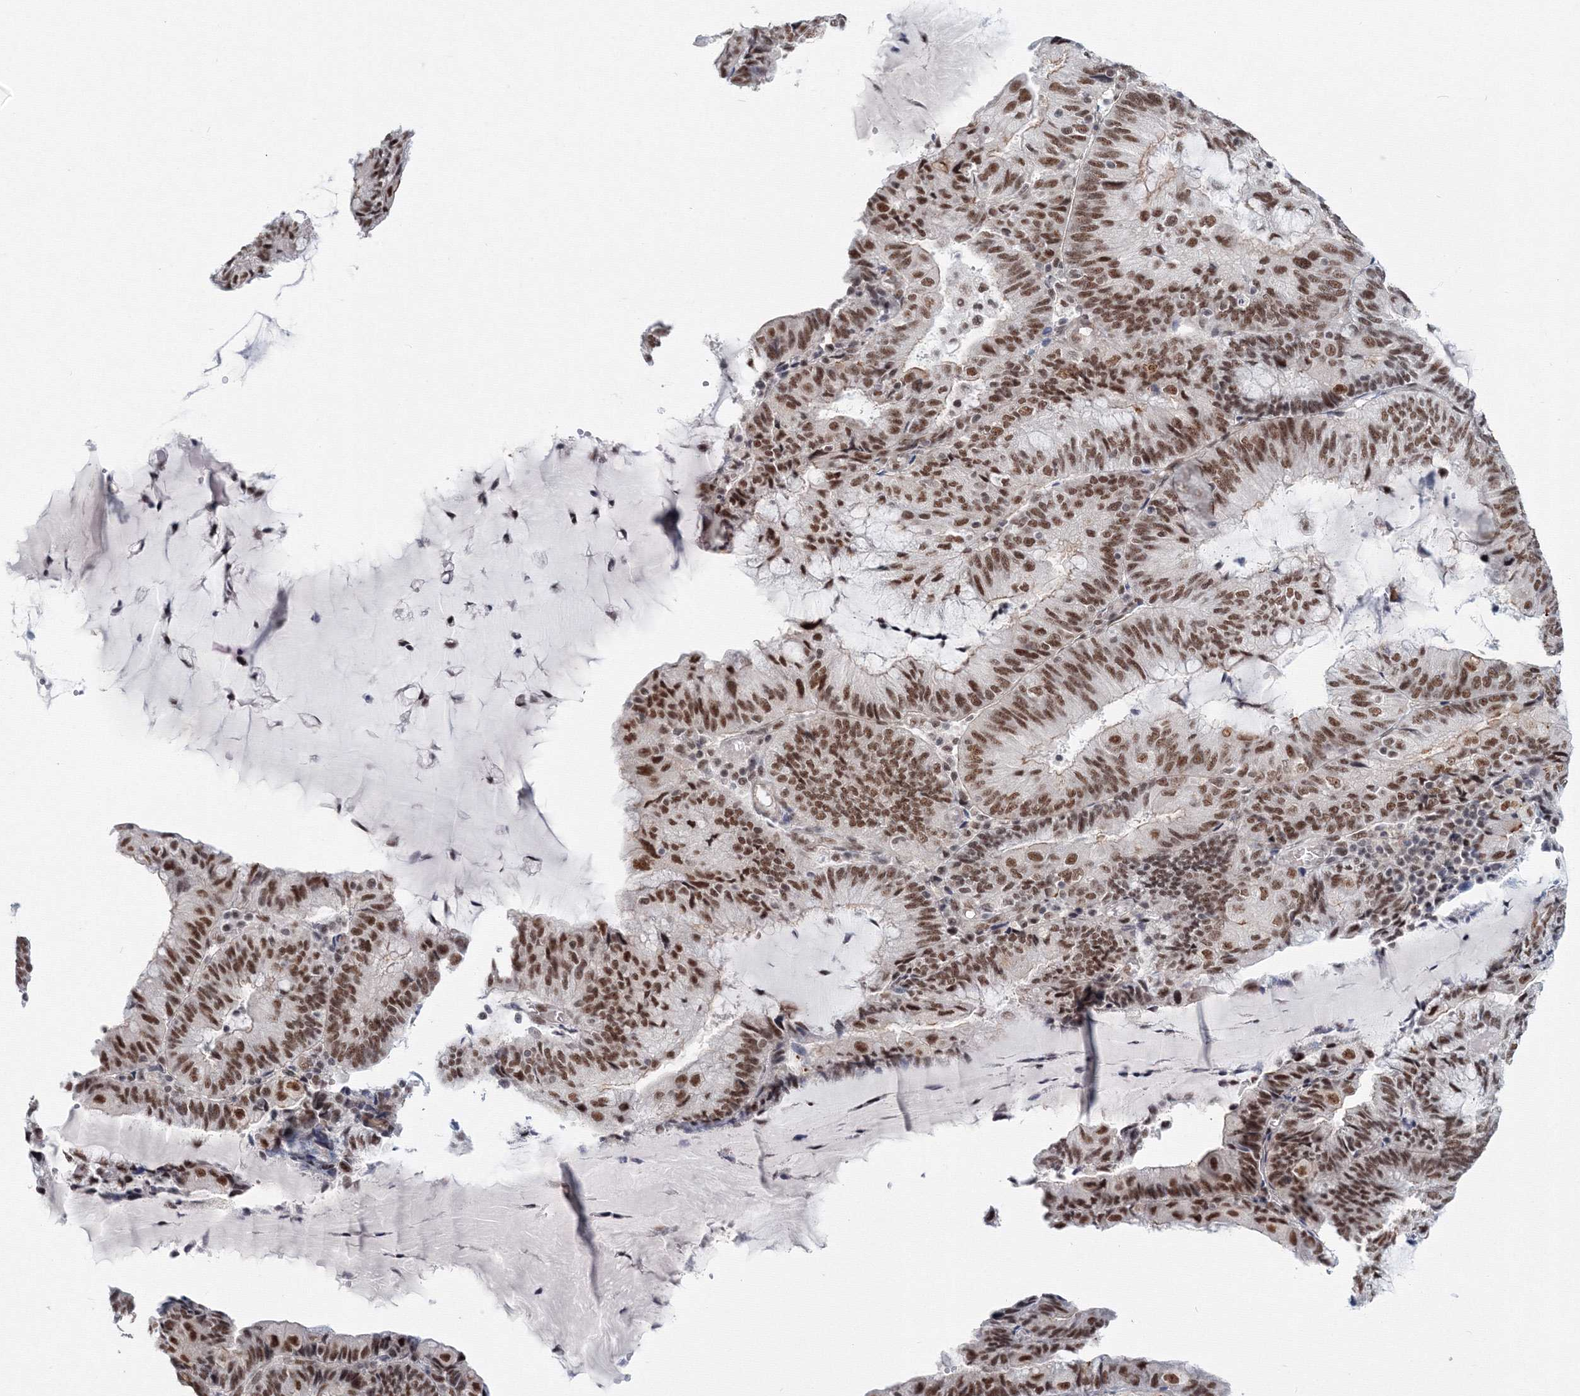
{"staining": {"intensity": "strong", "quantity": ">75%", "location": "nuclear"}, "tissue": "endometrial cancer", "cell_type": "Tumor cells", "image_type": "cancer", "snomed": [{"axis": "morphology", "description": "Adenocarcinoma, NOS"}, {"axis": "topography", "description": "Endometrium"}], "caption": "Immunohistochemical staining of human endometrial adenocarcinoma displays high levels of strong nuclear protein staining in about >75% of tumor cells.", "gene": "SF3B6", "patient": {"sex": "female", "age": 81}}